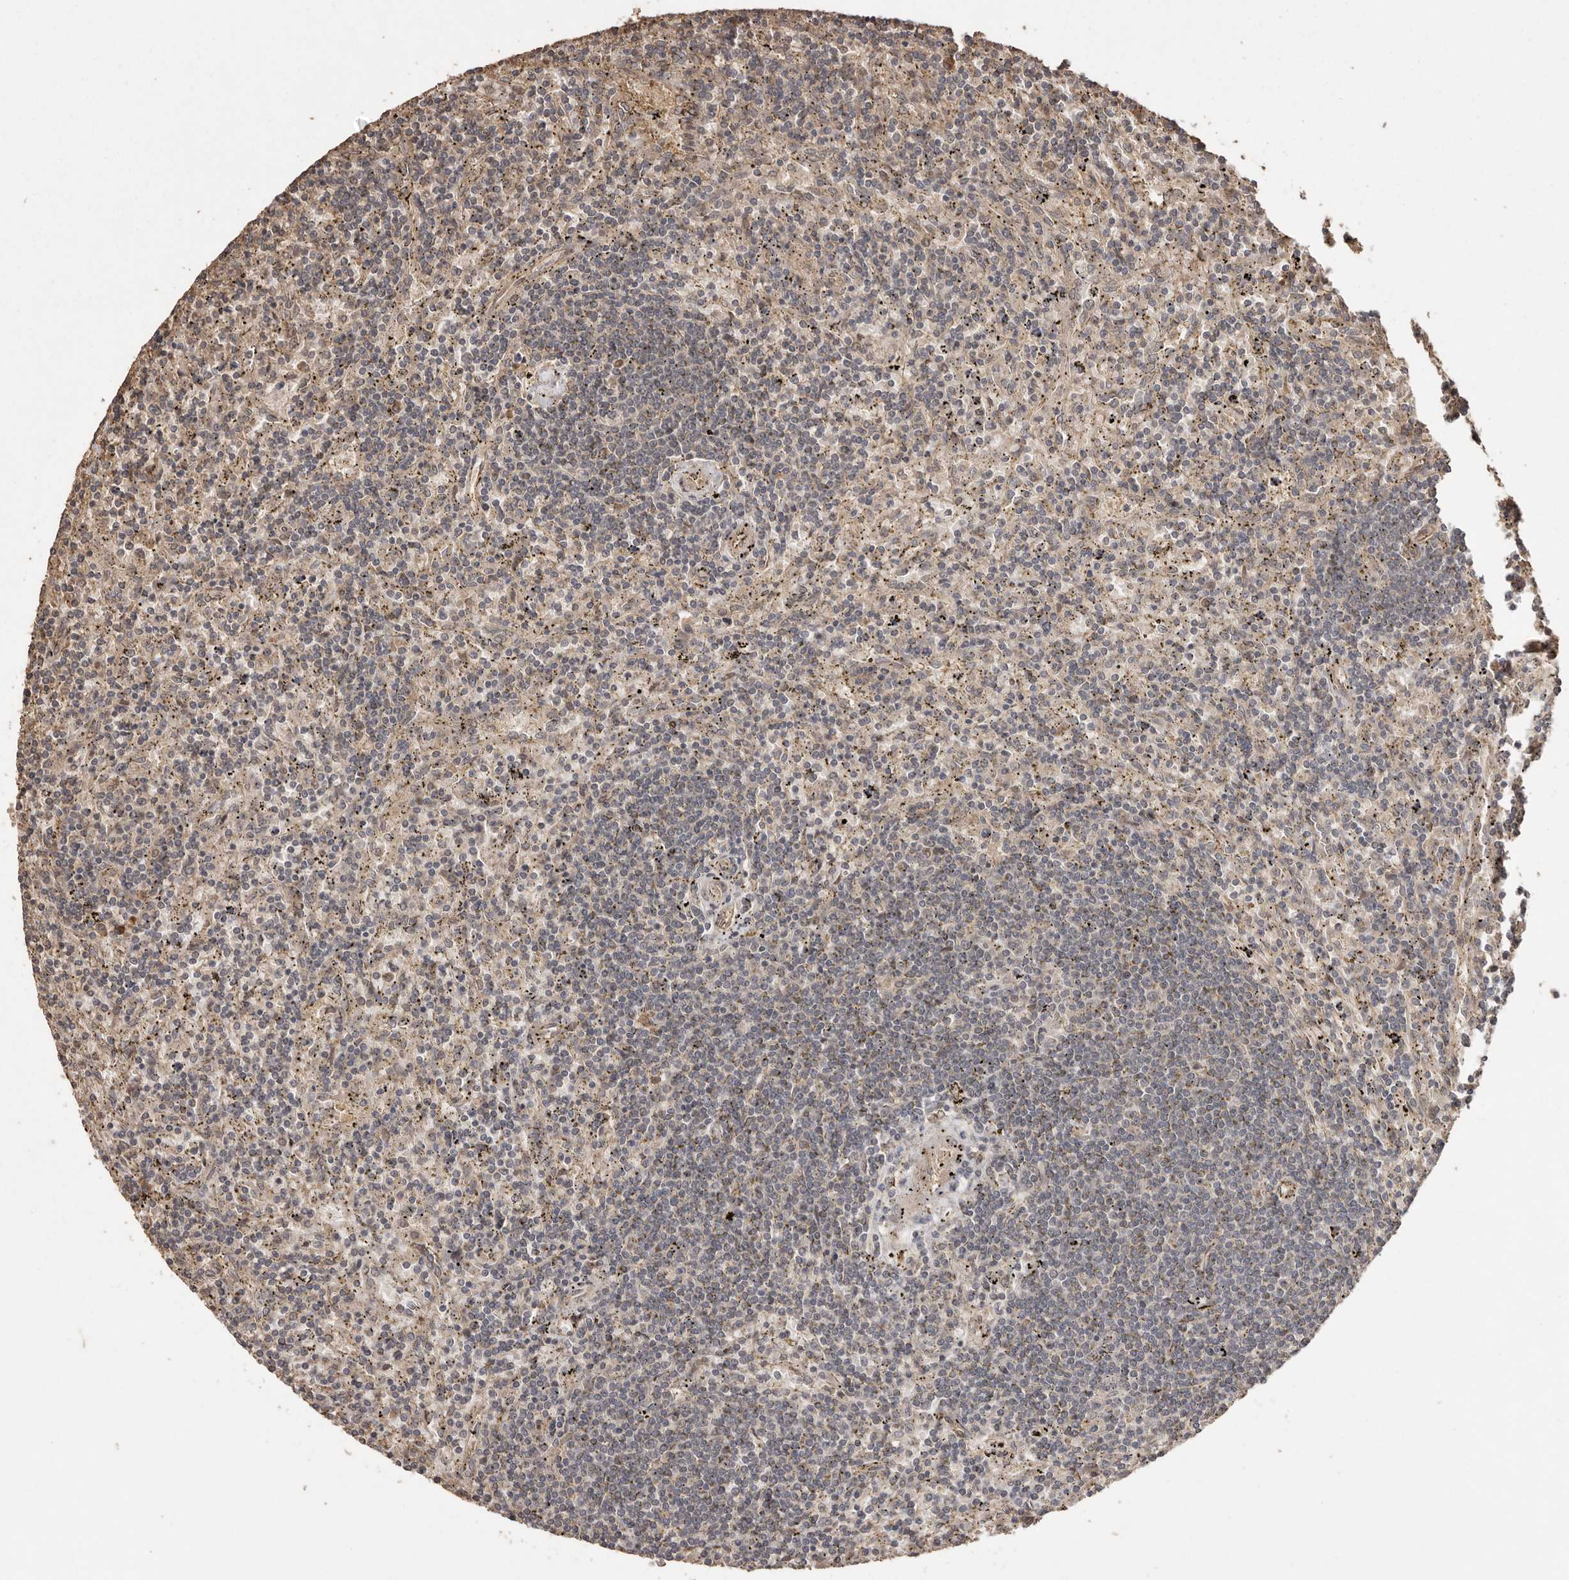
{"staining": {"intensity": "negative", "quantity": "none", "location": "none"}, "tissue": "lymphoma", "cell_type": "Tumor cells", "image_type": "cancer", "snomed": [{"axis": "morphology", "description": "Malignant lymphoma, non-Hodgkin's type, Low grade"}, {"axis": "topography", "description": "Spleen"}], "caption": "High power microscopy photomicrograph of an IHC photomicrograph of lymphoma, revealing no significant staining in tumor cells.", "gene": "NUP43", "patient": {"sex": "male", "age": 76}}